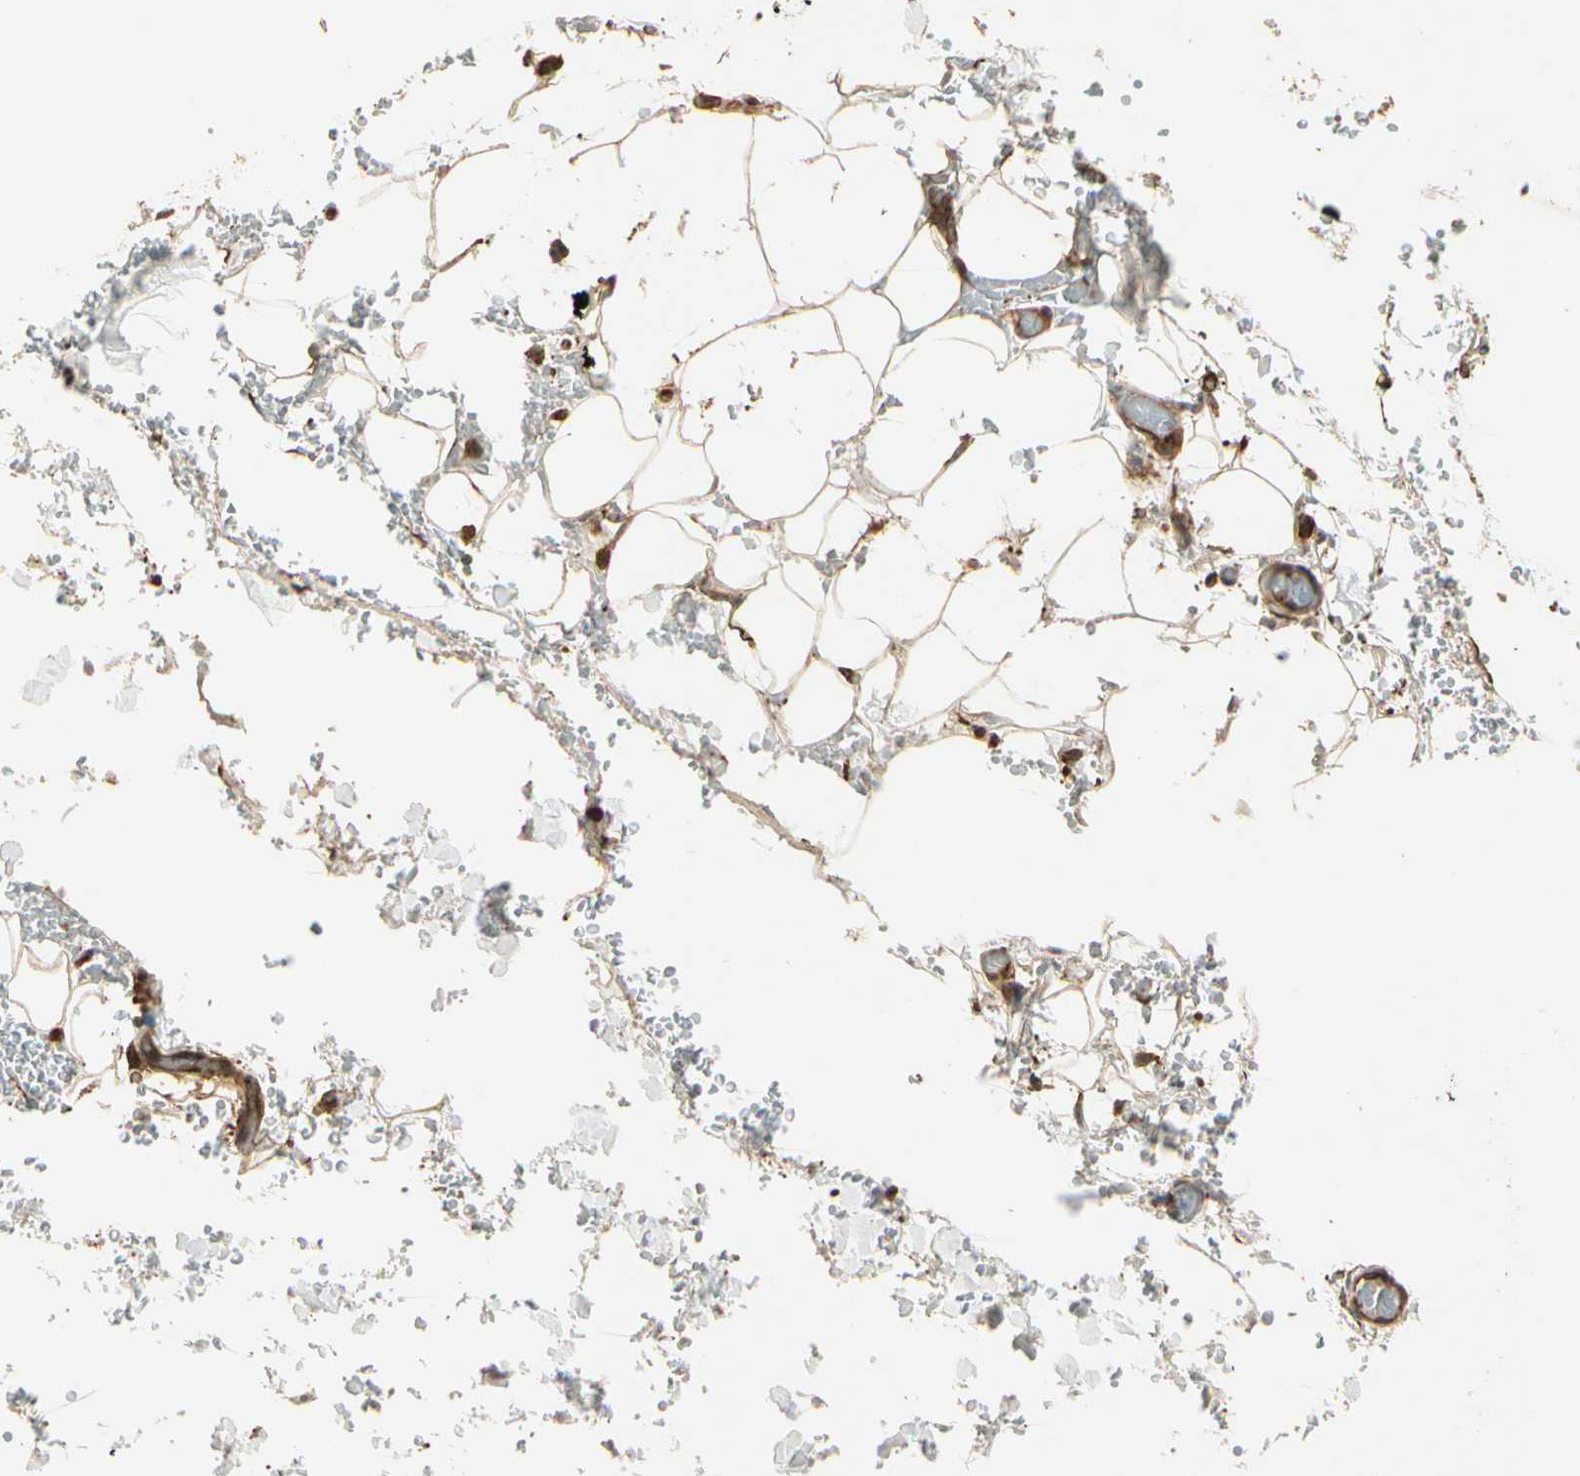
{"staining": {"intensity": "strong", "quantity": ">75%", "location": "cytoplasmic/membranous"}, "tissue": "adipose tissue", "cell_type": "Adipocytes", "image_type": "normal", "snomed": [{"axis": "morphology", "description": "Normal tissue, NOS"}, {"axis": "morphology", "description": "Inflammation, NOS"}, {"axis": "topography", "description": "Breast"}], "caption": "Benign adipose tissue was stained to show a protein in brown. There is high levels of strong cytoplasmic/membranous staining in about >75% of adipocytes. (Stains: DAB in brown, nuclei in blue, Microscopy: brightfield microscopy at high magnification).", "gene": "FKBP15", "patient": {"sex": "female", "age": 65}}